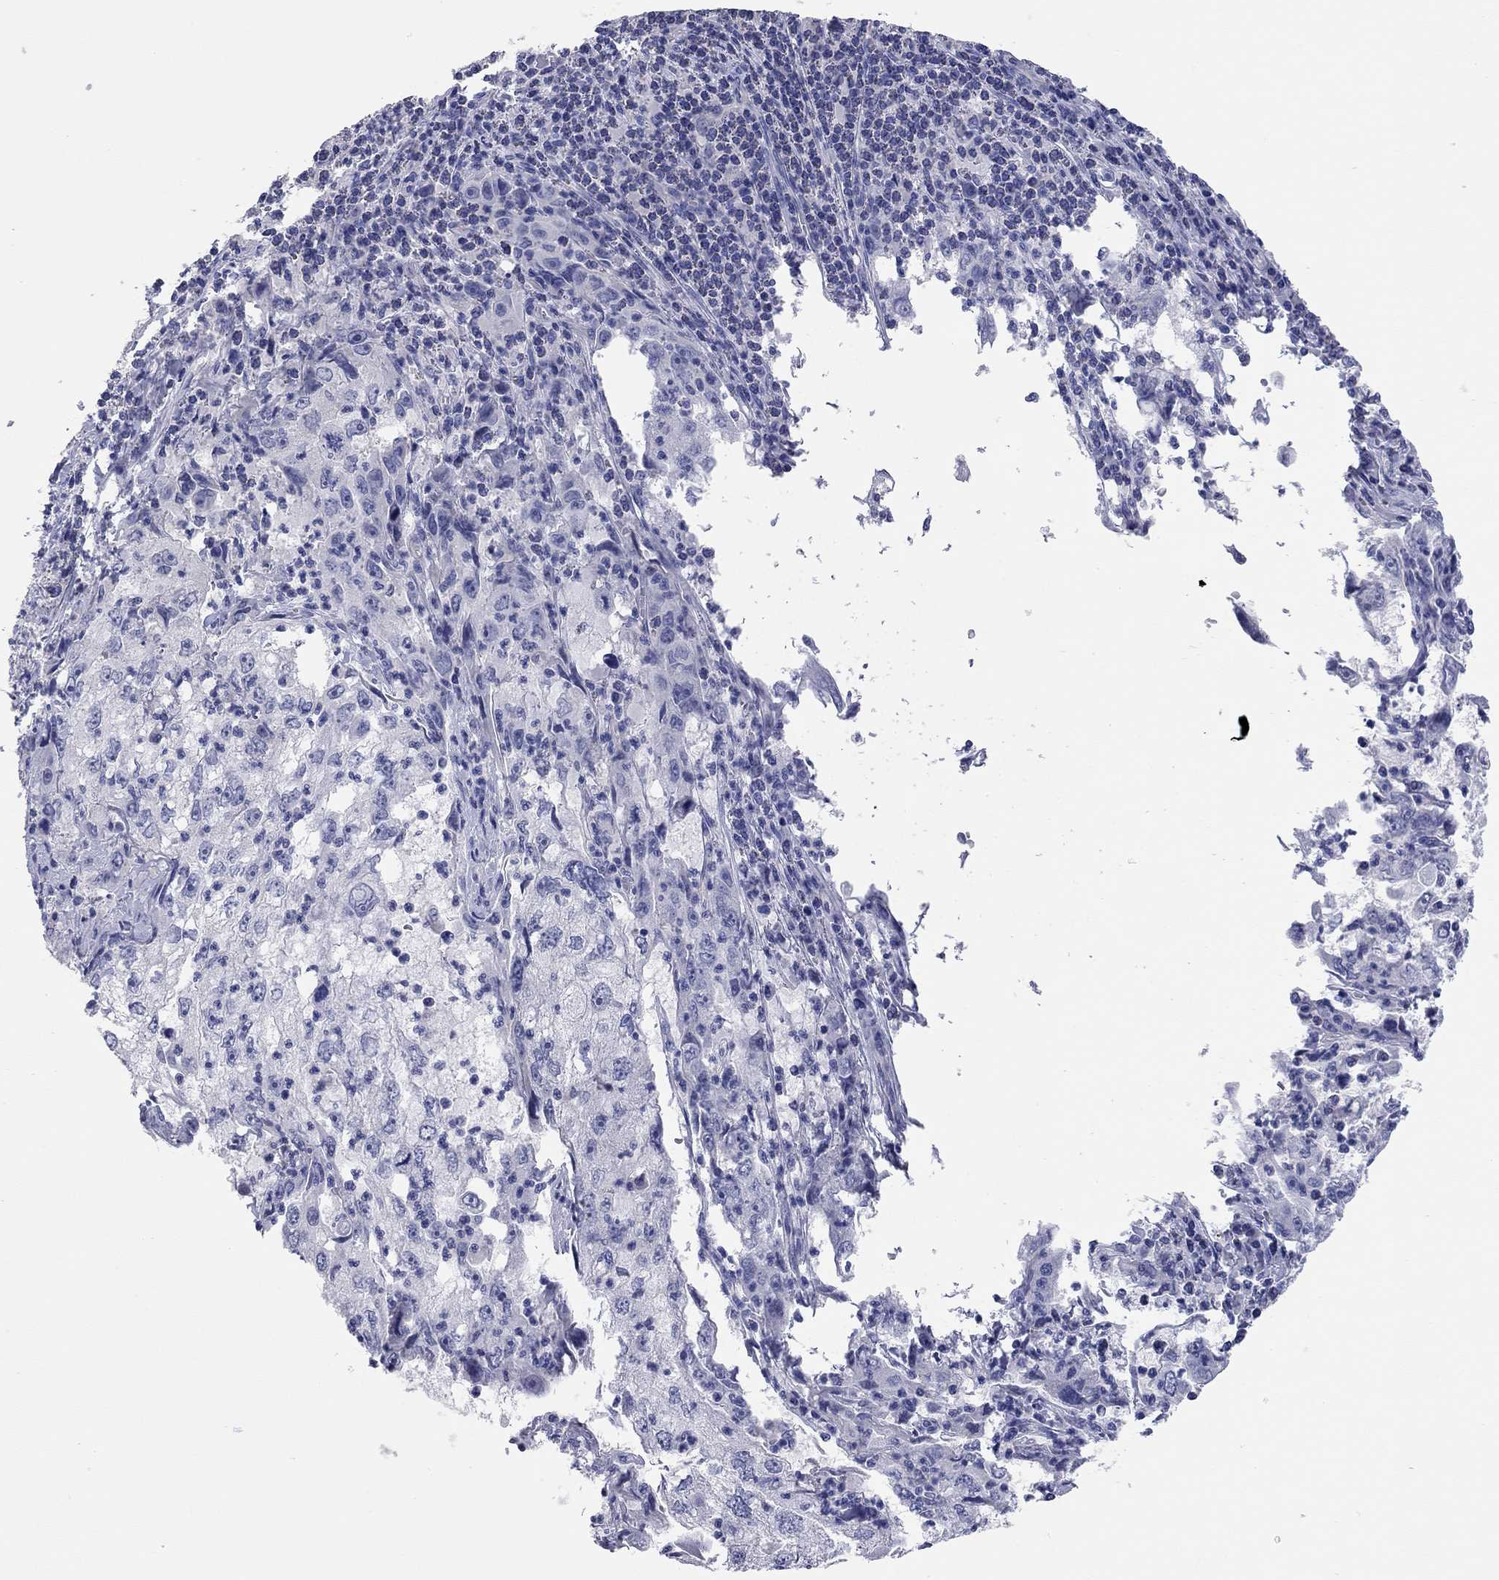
{"staining": {"intensity": "negative", "quantity": "none", "location": "none"}, "tissue": "cervical cancer", "cell_type": "Tumor cells", "image_type": "cancer", "snomed": [{"axis": "morphology", "description": "Squamous cell carcinoma, NOS"}, {"axis": "topography", "description": "Cervix"}], "caption": "Immunohistochemistry histopathology image of neoplastic tissue: cervical squamous cell carcinoma stained with DAB shows no significant protein staining in tumor cells.", "gene": "TMEM221", "patient": {"sex": "female", "age": 36}}